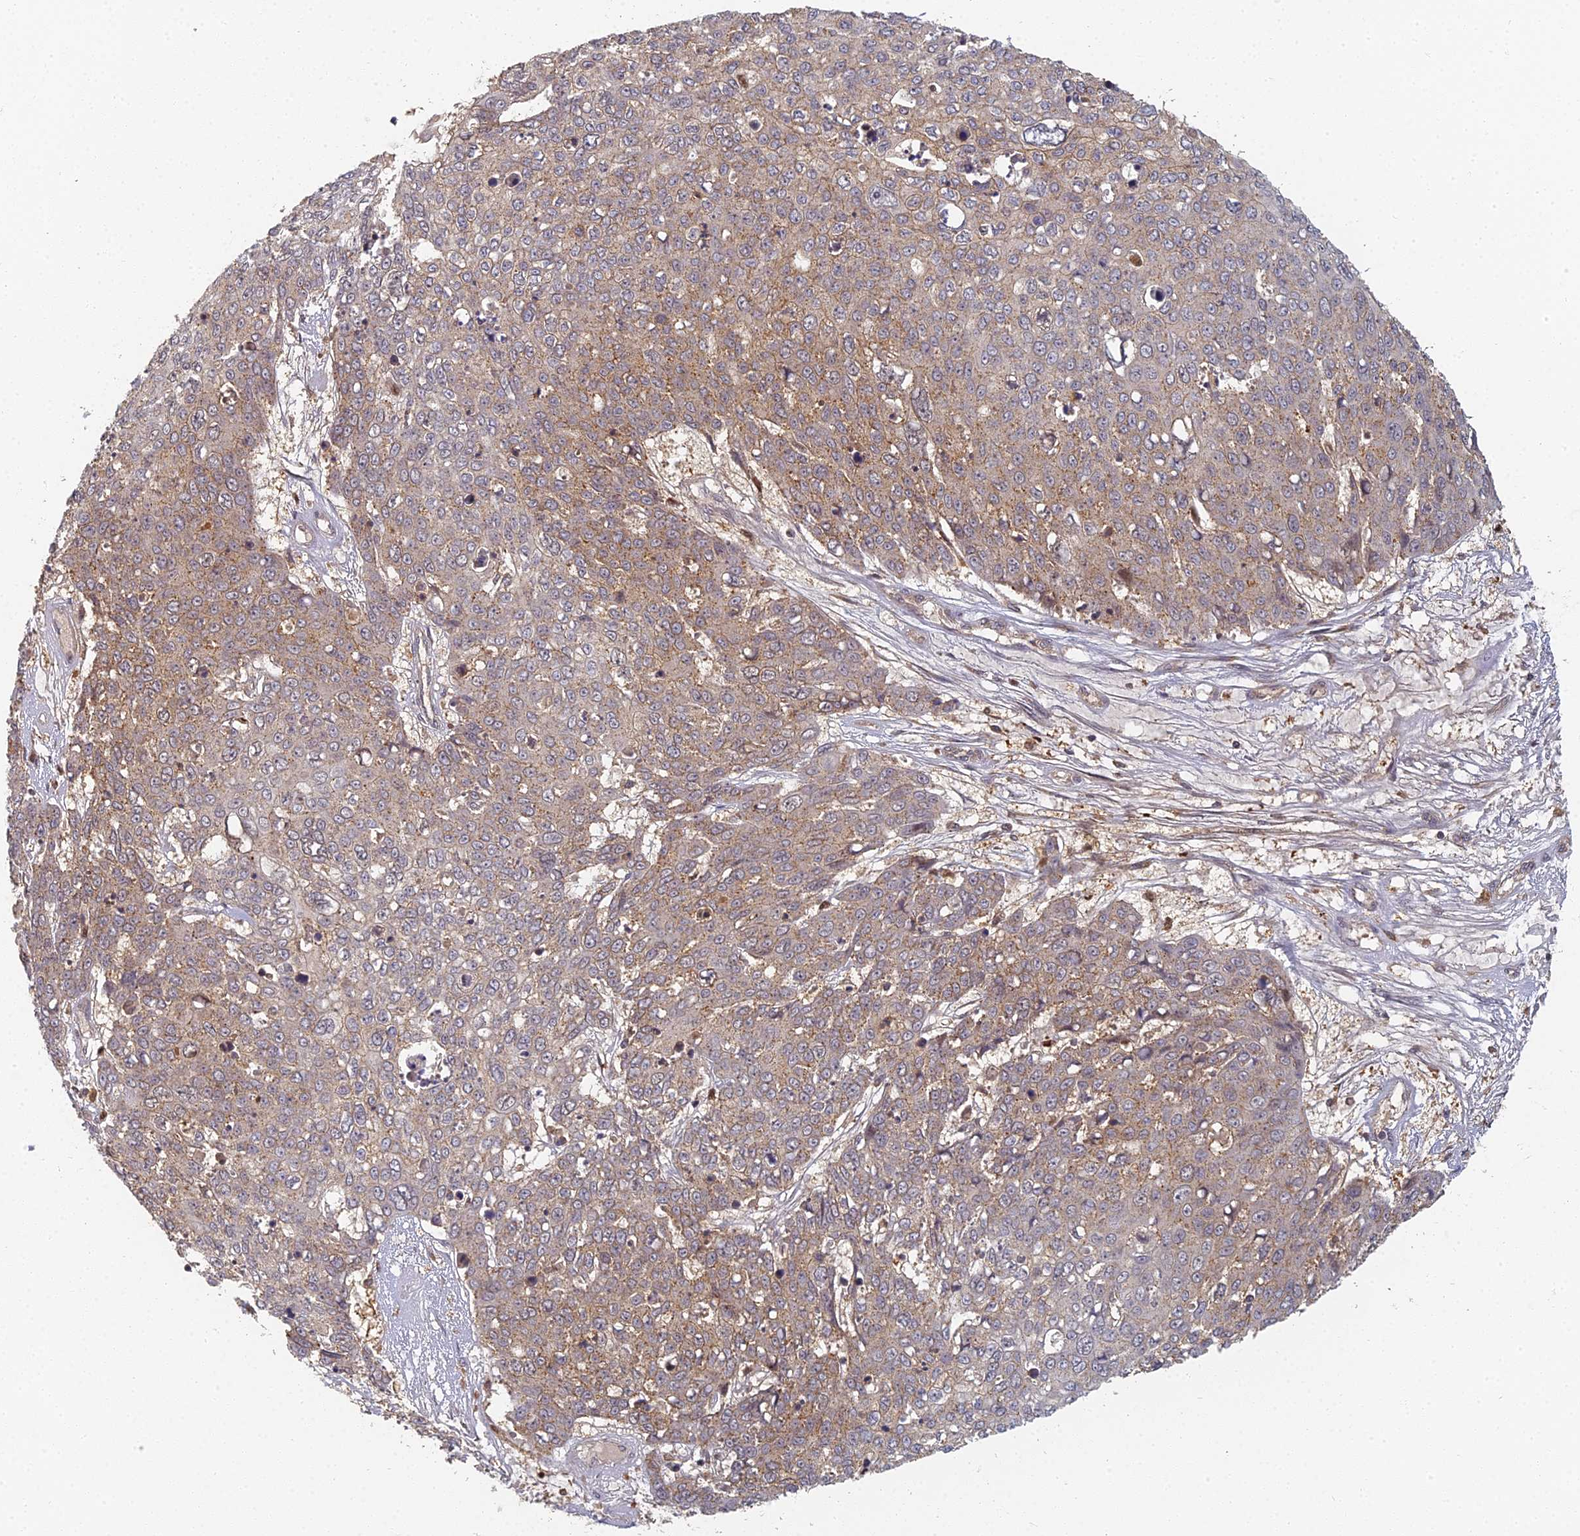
{"staining": {"intensity": "weak", "quantity": "25%-75%", "location": "cytoplasmic/membranous"}, "tissue": "skin cancer", "cell_type": "Tumor cells", "image_type": "cancer", "snomed": [{"axis": "morphology", "description": "Squamous cell carcinoma, NOS"}, {"axis": "topography", "description": "Skin"}], "caption": "A histopathology image of human squamous cell carcinoma (skin) stained for a protein reveals weak cytoplasmic/membranous brown staining in tumor cells.", "gene": "INO80D", "patient": {"sex": "male", "age": 71}}